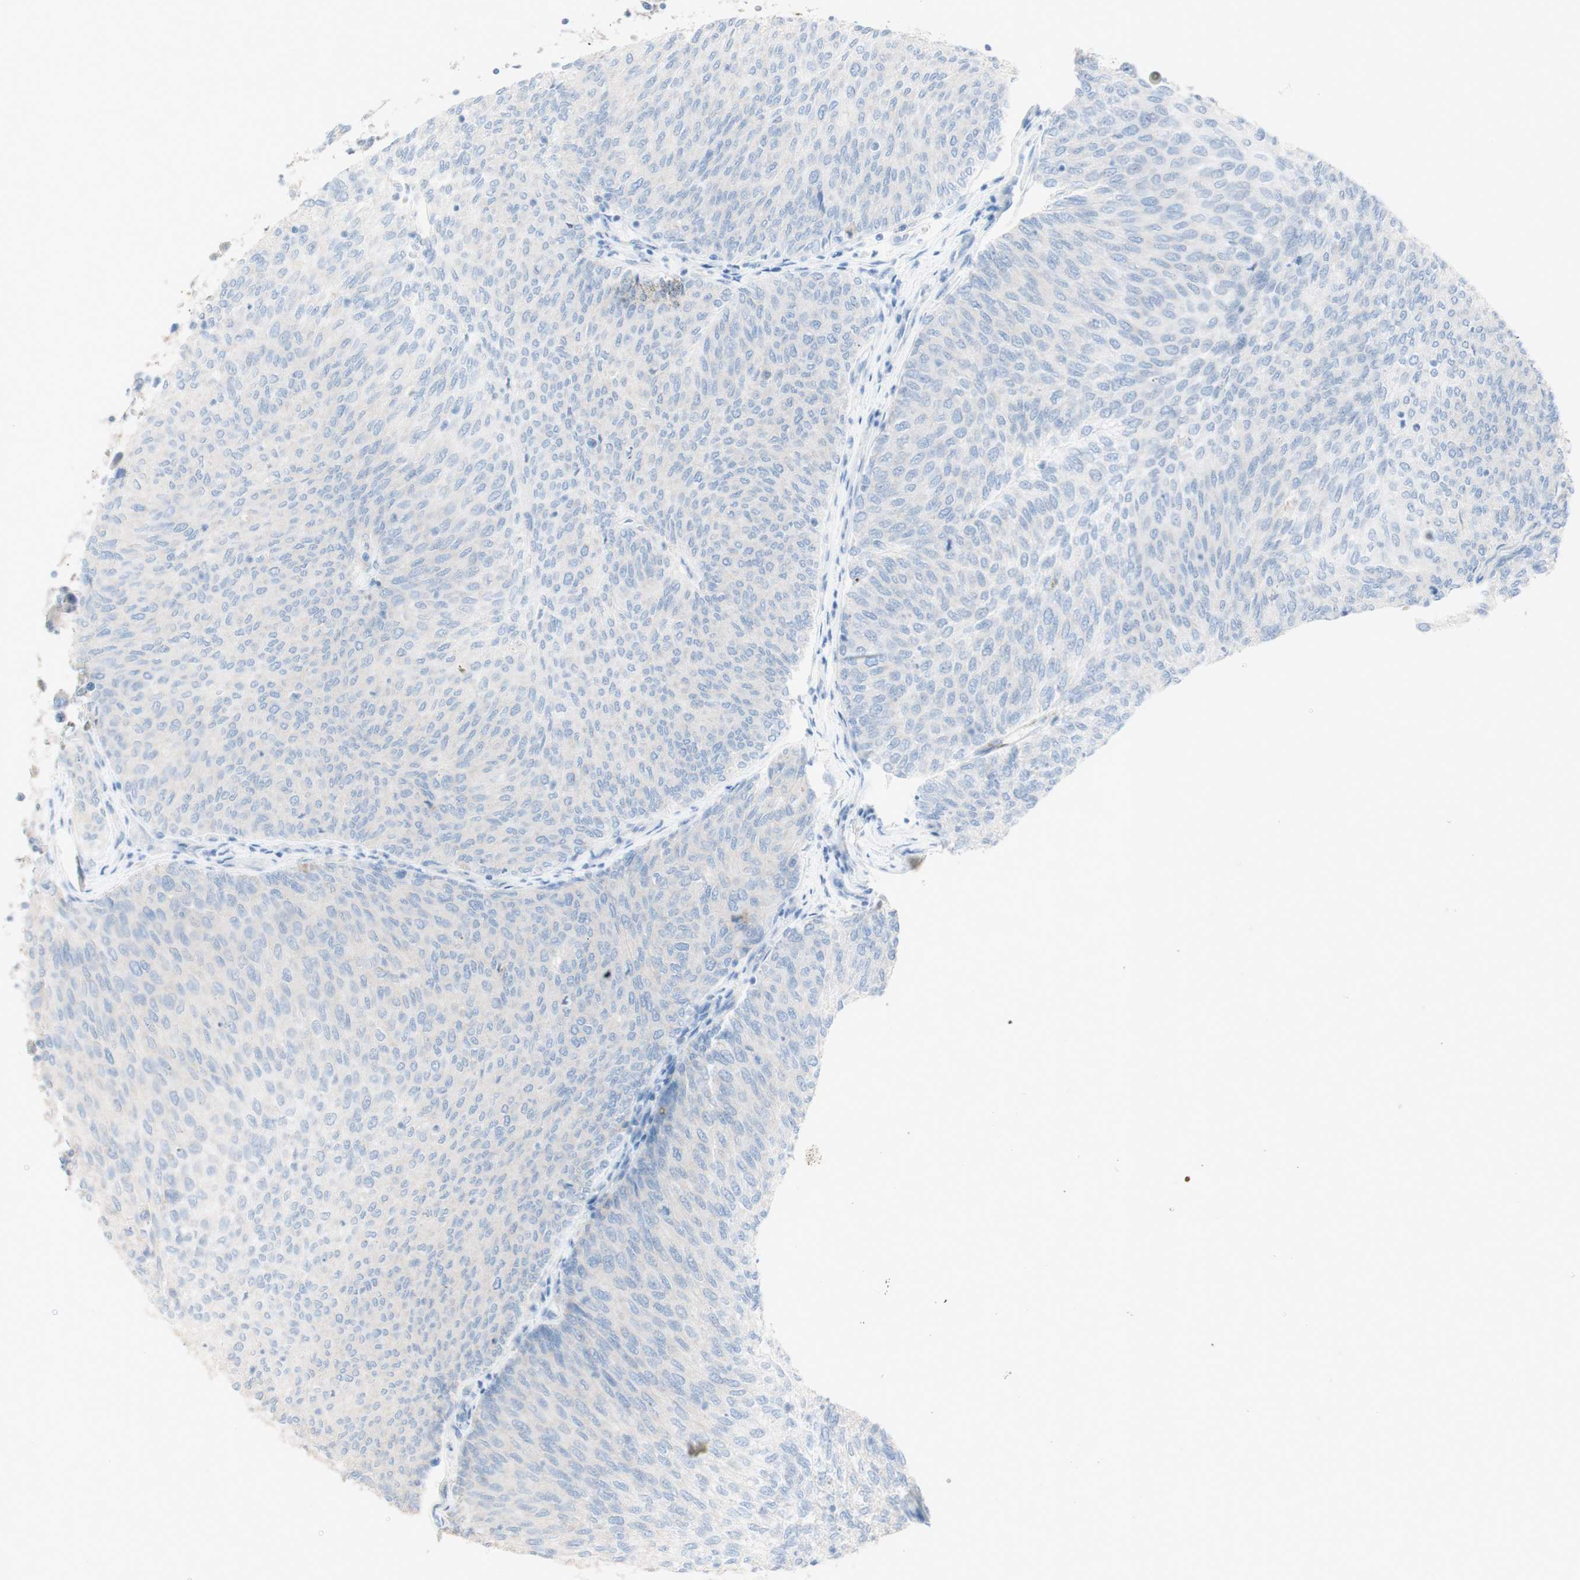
{"staining": {"intensity": "negative", "quantity": "none", "location": "none"}, "tissue": "urothelial cancer", "cell_type": "Tumor cells", "image_type": "cancer", "snomed": [{"axis": "morphology", "description": "Urothelial carcinoma, Low grade"}, {"axis": "topography", "description": "Urinary bladder"}], "caption": "A high-resolution histopathology image shows IHC staining of urothelial cancer, which reveals no significant positivity in tumor cells.", "gene": "ART3", "patient": {"sex": "female", "age": 79}}